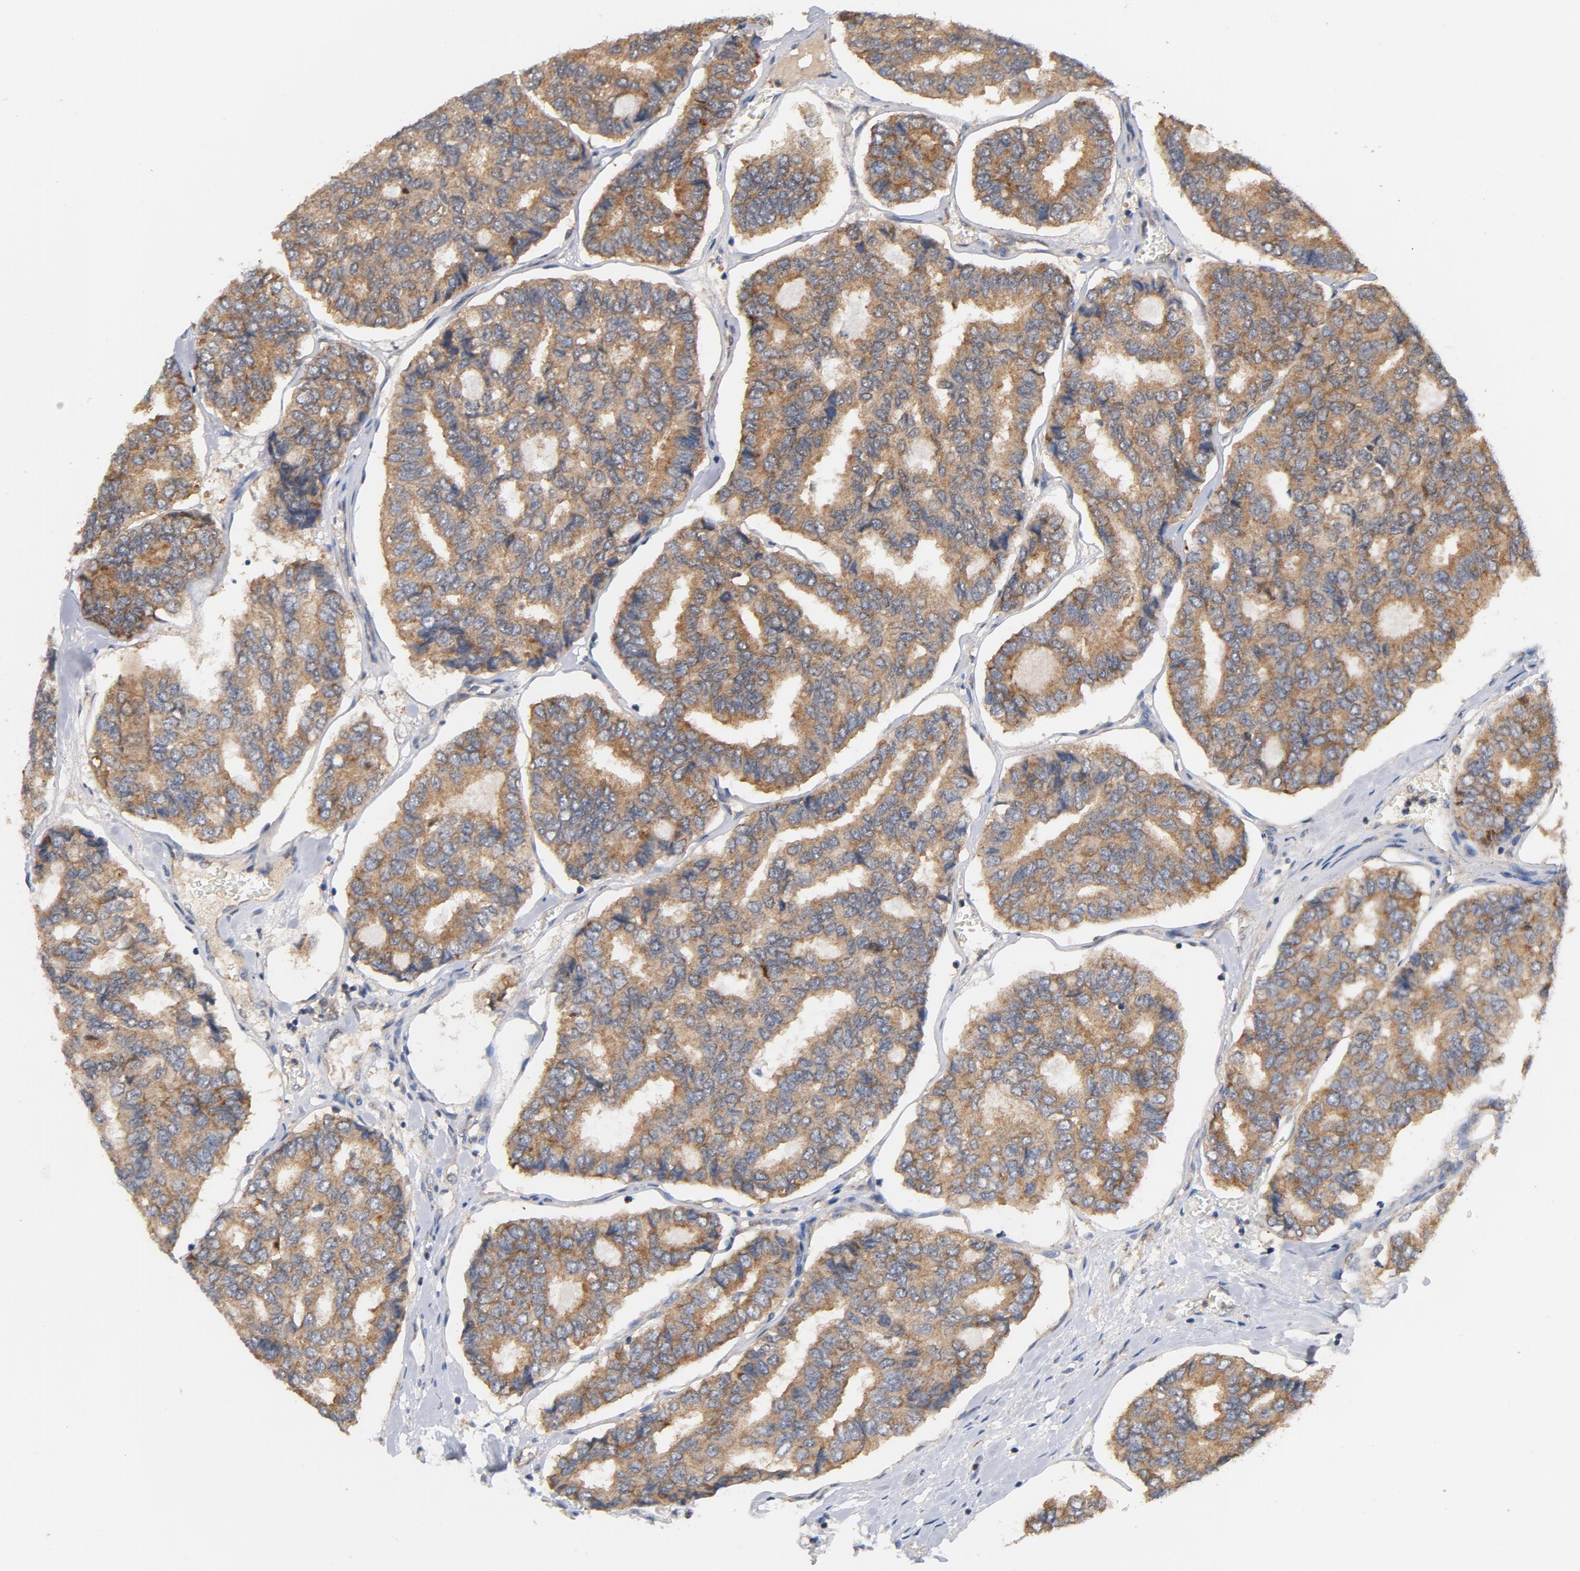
{"staining": {"intensity": "moderate", "quantity": ">75%", "location": "cytoplasmic/membranous"}, "tissue": "thyroid cancer", "cell_type": "Tumor cells", "image_type": "cancer", "snomed": [{"axis": "morphology", "description": "Papillary adenocarcinoma, NOS"}, {"axis": "topography", "description": "Thyroid gland"}], "caption": "The histopathology image displays a brown stain indicating the presence of a protein in the cytoplasmic/membranous of tumor cells in thyroid cancer (papillary adenocarcinoma).", "gene": "DDX6", "patient": {"sex": "female", "age": 35}}